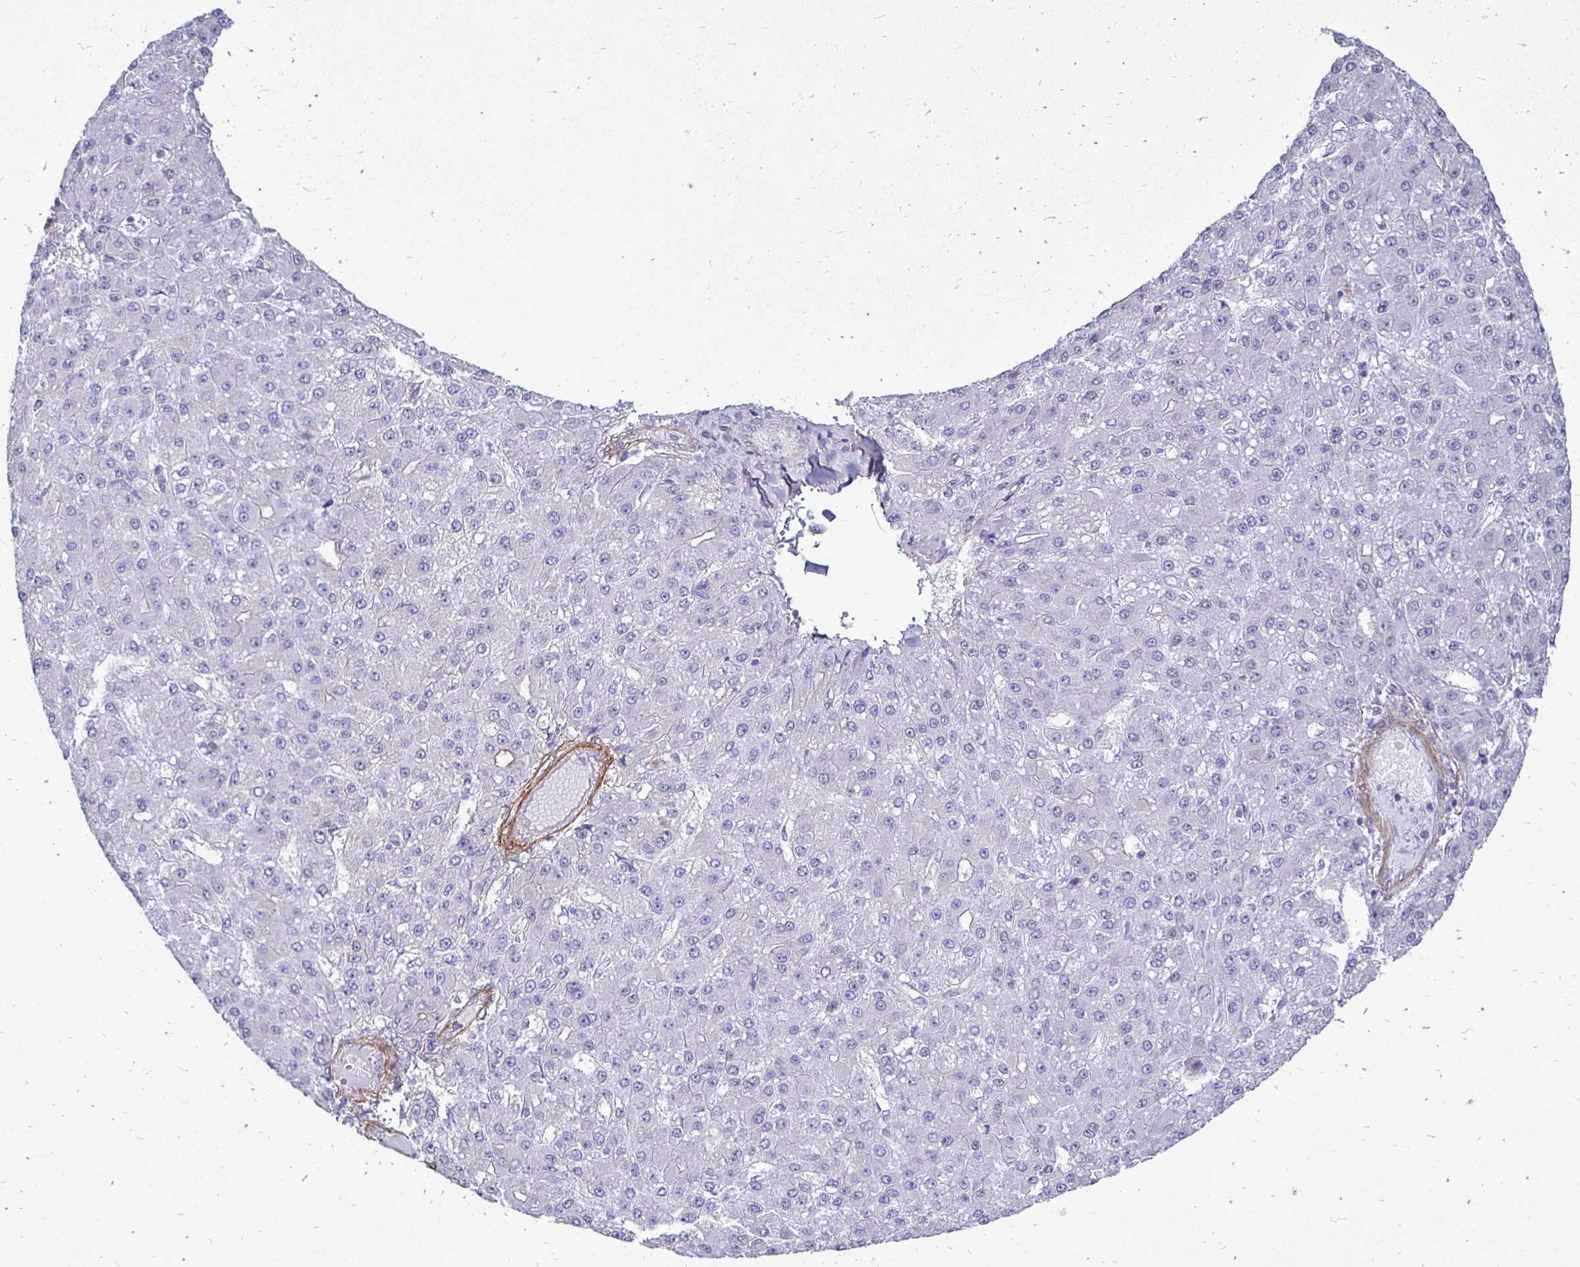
{"staining": {"intensity": "negative", "quantity": "none", "location": "none"}, "tissue": "liver cancer", "cell_type": "Tumor cells", "image_type": "cancer", "snomed": [{"axis": "morphology", "description": "Carcinoma, Hepatocellular, NOS"}, {"axis": "topography", "description": "Liver"}], "caption": "Protein analysis of liver hepatocellular carcinoma reveals no significant positivity in tumor cells.", "gene": "CTPS1", "patient": {"sex": "male", "age": 67}}